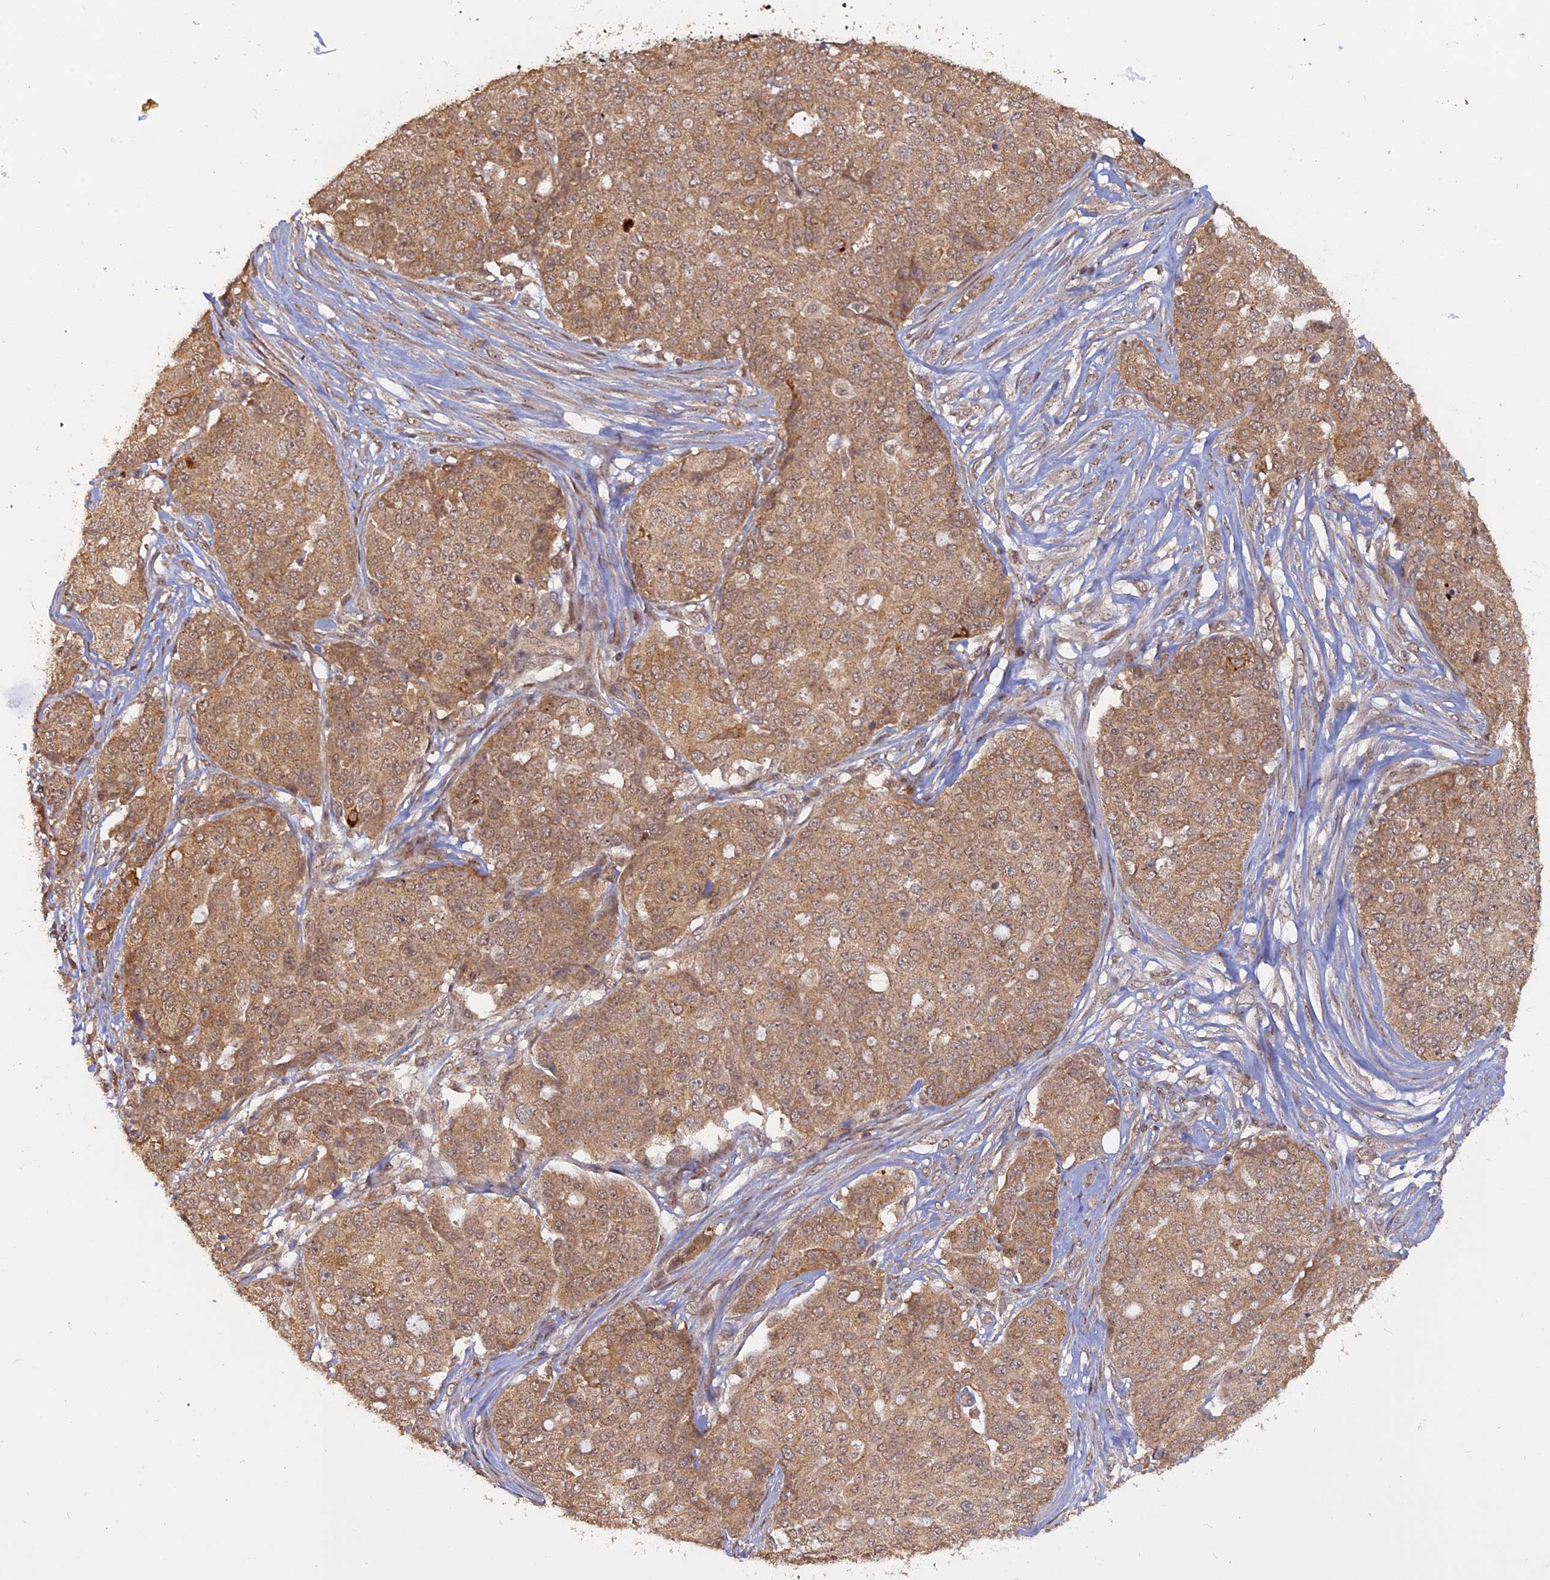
{"staining": {"intensity": "moderate", "quantity": ">75%", "location": "cytoplasmic/membranous"}, "tissue": "ovarian cancer", "cell_type": "Tumor cells", "image_type": "cancer", "snomed": [{"axis": "morphology", "description": "Cystadenocarcinoma, serous, NOS"}, {"axis": "topography", "description": "Soft tissue"}, {"axis": "topography", "description": "Ovary"}], "caption": "Tumor cells demonstrate medium levels of moderate cytoplasmic/membranous expression in approximately >75% of cells in serous cystadenocarcinoma (ovarian).", "gene": "PKIG", "patient": {"sex": "female", "age": 57}}